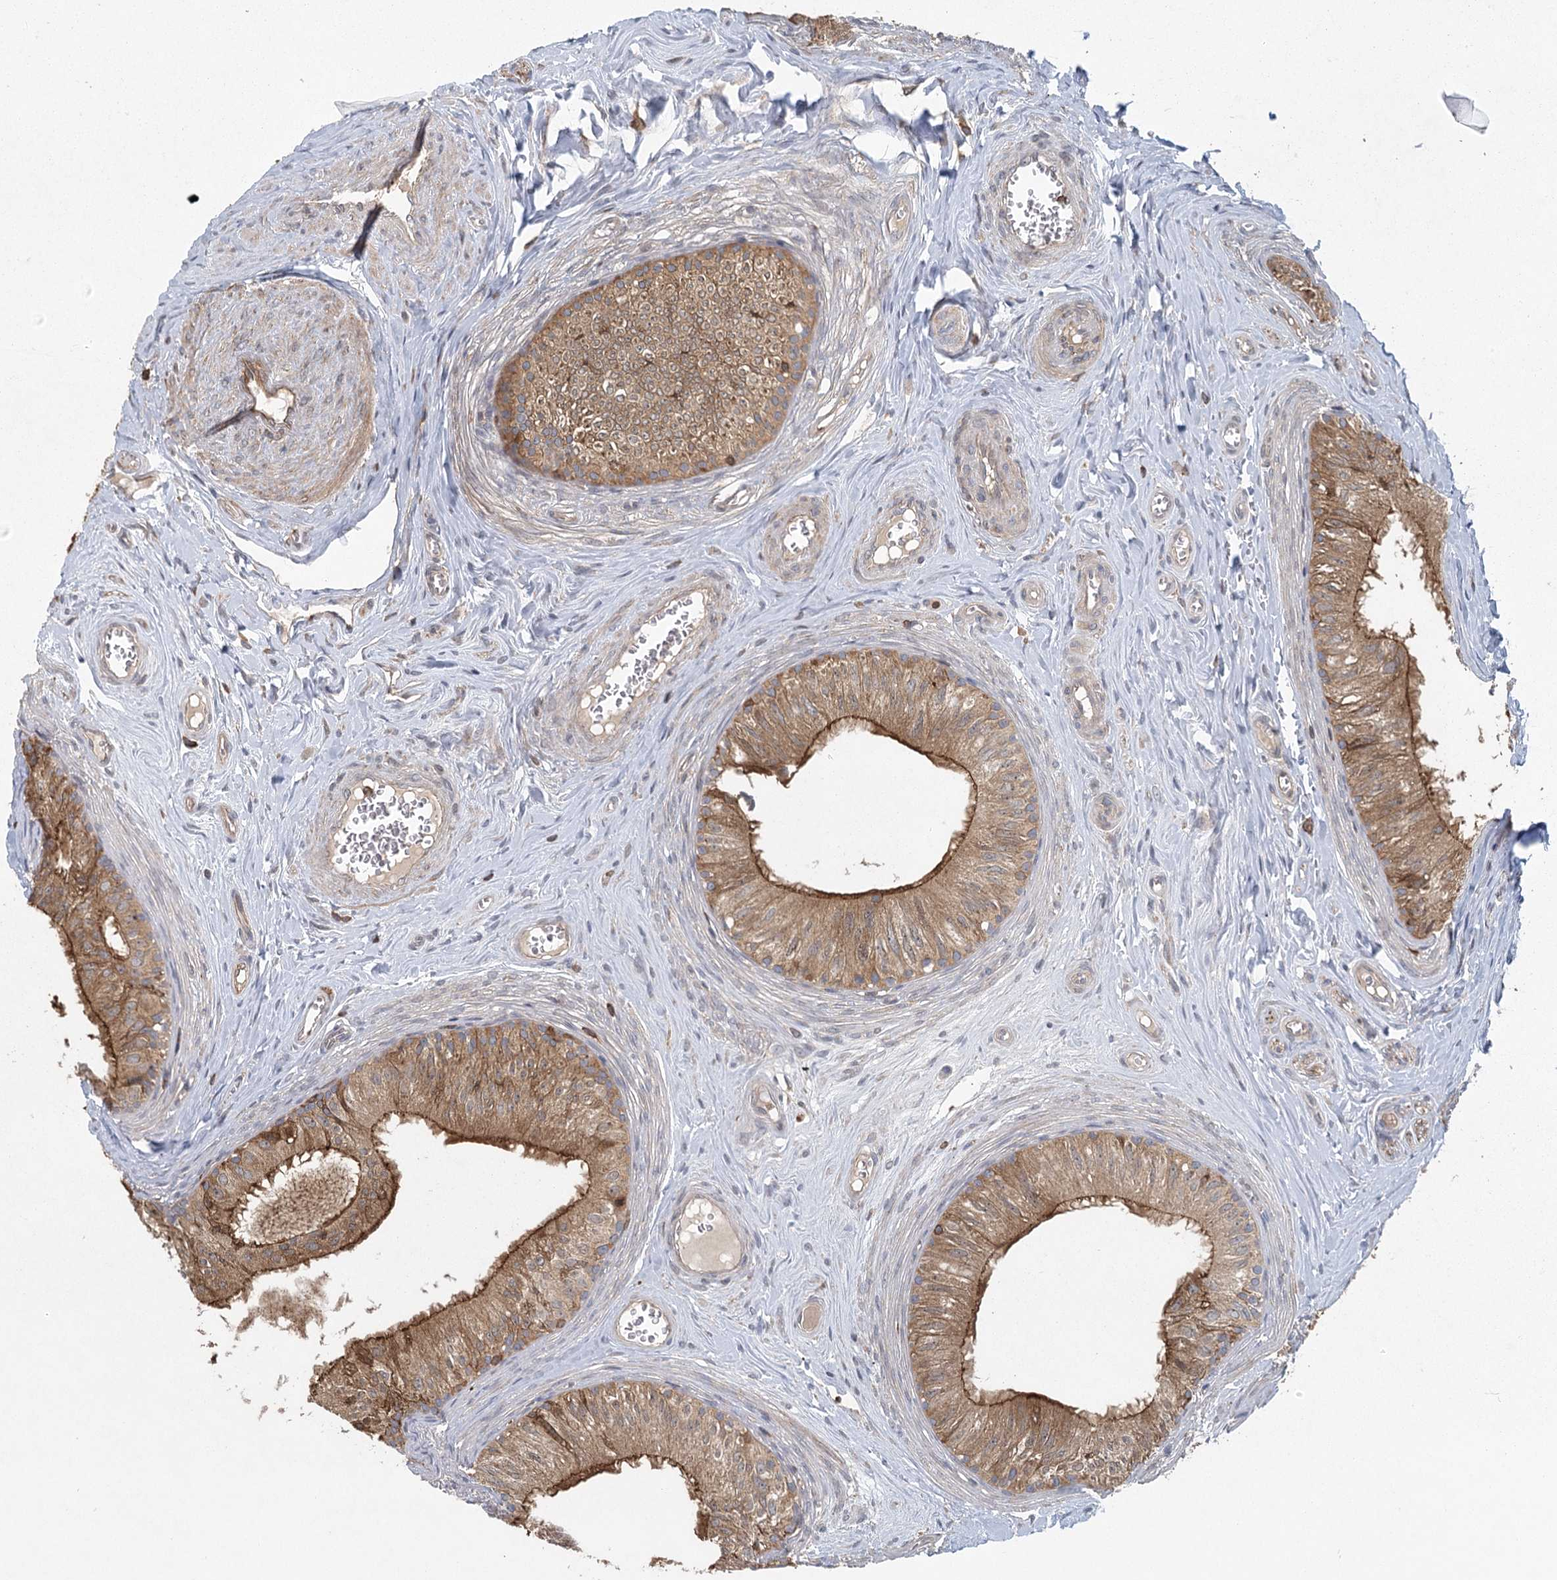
{"staining": {"intensity": "strong", "quantity": ">75%", "location": "cytoplasmic/membranous"}, "tissue": "epididymis", "cell_type": "Glandular cells", "image_type": "normal", "snomed": [{"axis": "morphology", "description": "Normal tissue, NOS"}, {"axis": "topography", "description": "Epididymis"}], "caption": "Strong cytoplasmic/membranous protein staining is identified in about >75% of glandular cells in epididymis. The staining was performed using DAB (3,3'-diaminobenzidine) to visualize the protein expression in brown, while the nuclei were stained in blue with hematoxylin (Magnification: 20x).", "gene": "PLEKHA7", "patient": {"sex": "male", "age": 46}}